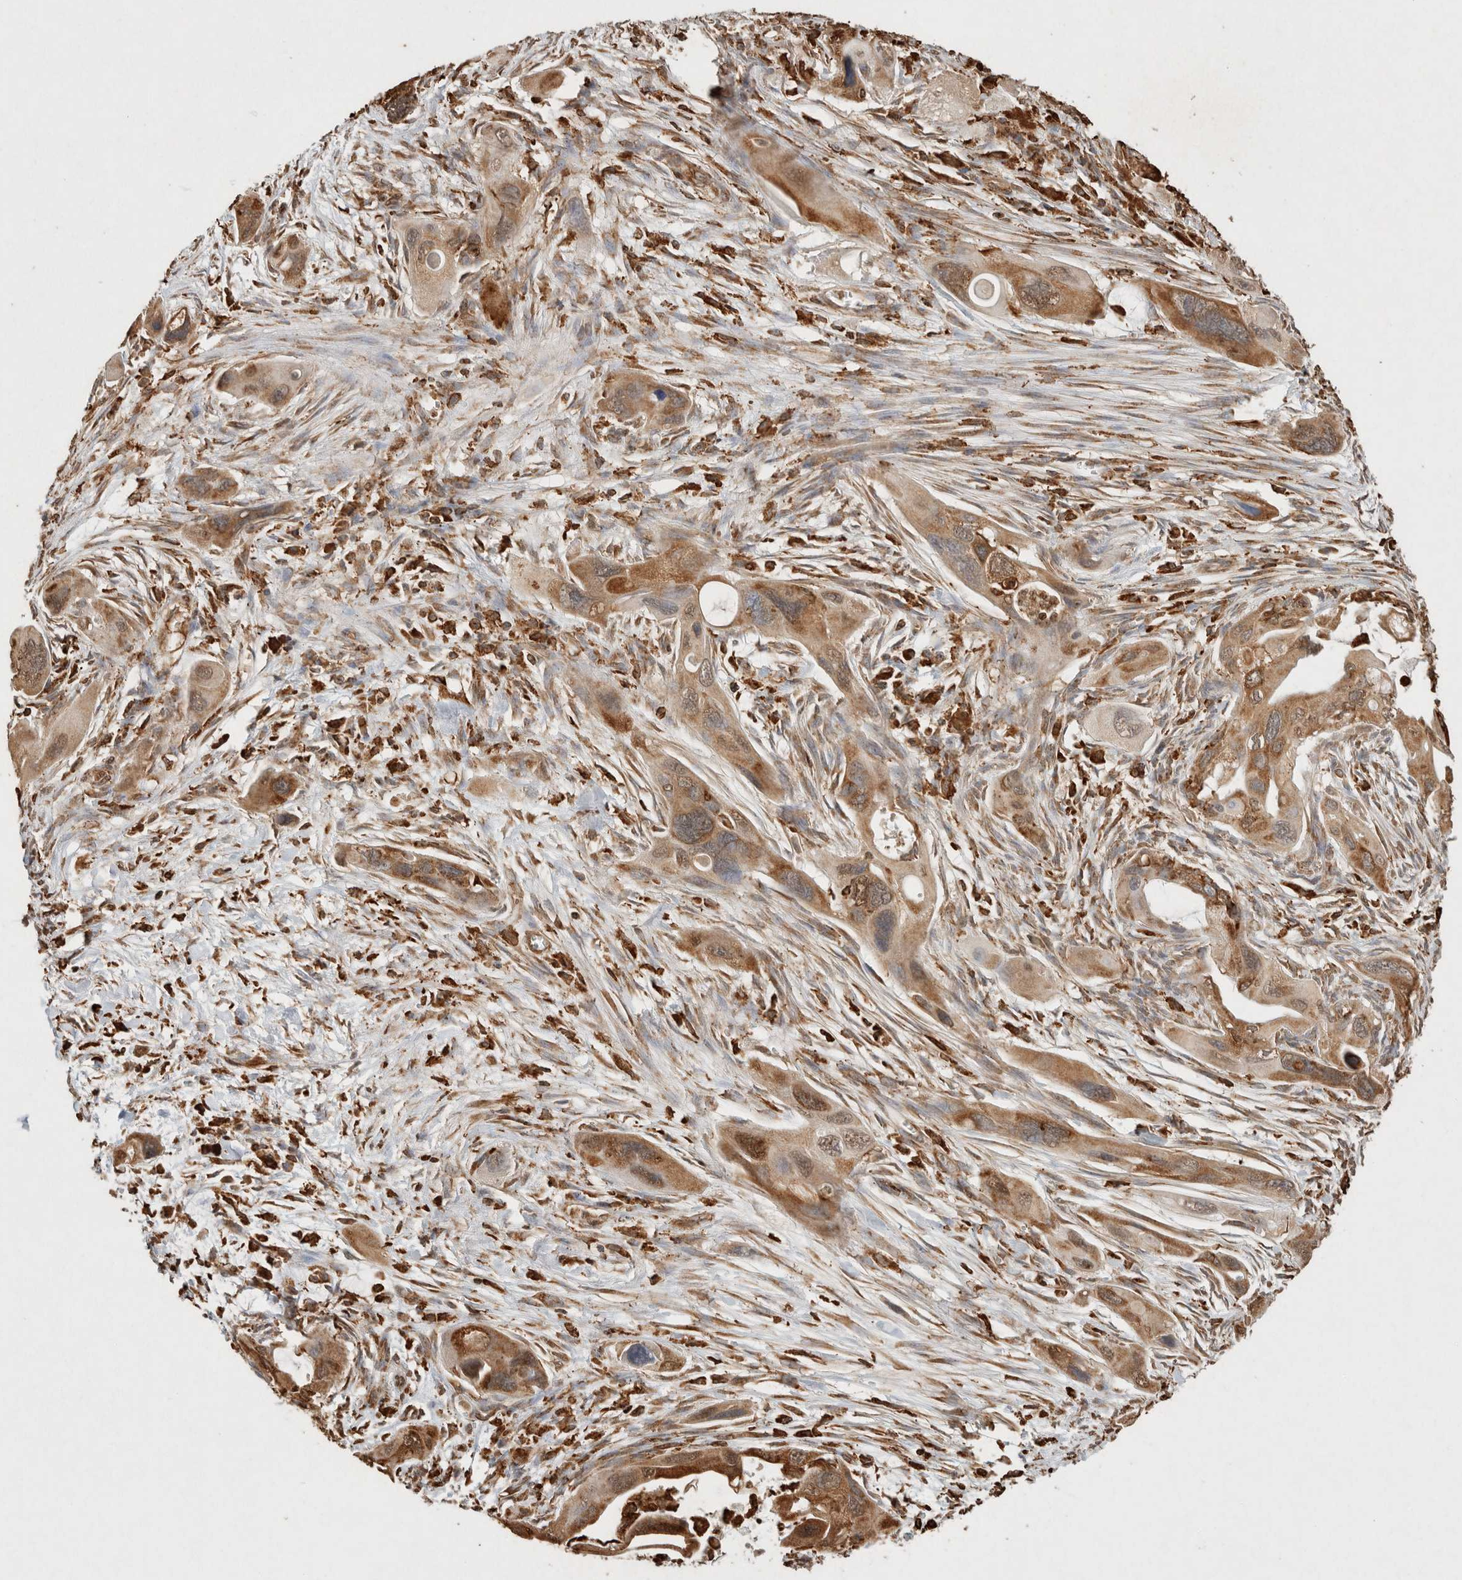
{"staining": {"intensity": "strong", "quantity": "25%-75%", "location": "cytoplasmic/membranous"}, "tissue": "pancreatic cancer", "cell_type": "Tumor cells", "image_type": "cancer", "snomed": [{"axis": "morphology", "description": "Adenocarcinoma, NOS"}, {"axis": "topography", "description": "Pancreas"}], "caption": "Human adenocarcinoma (pancreatic) stained for a protein (brown) reveals strong cytoplasmic/membranous positive expression in about 25%-75% of tumor cells.", "gene": "ERAP1", "patient": {"sex": "male", "age": 73}}